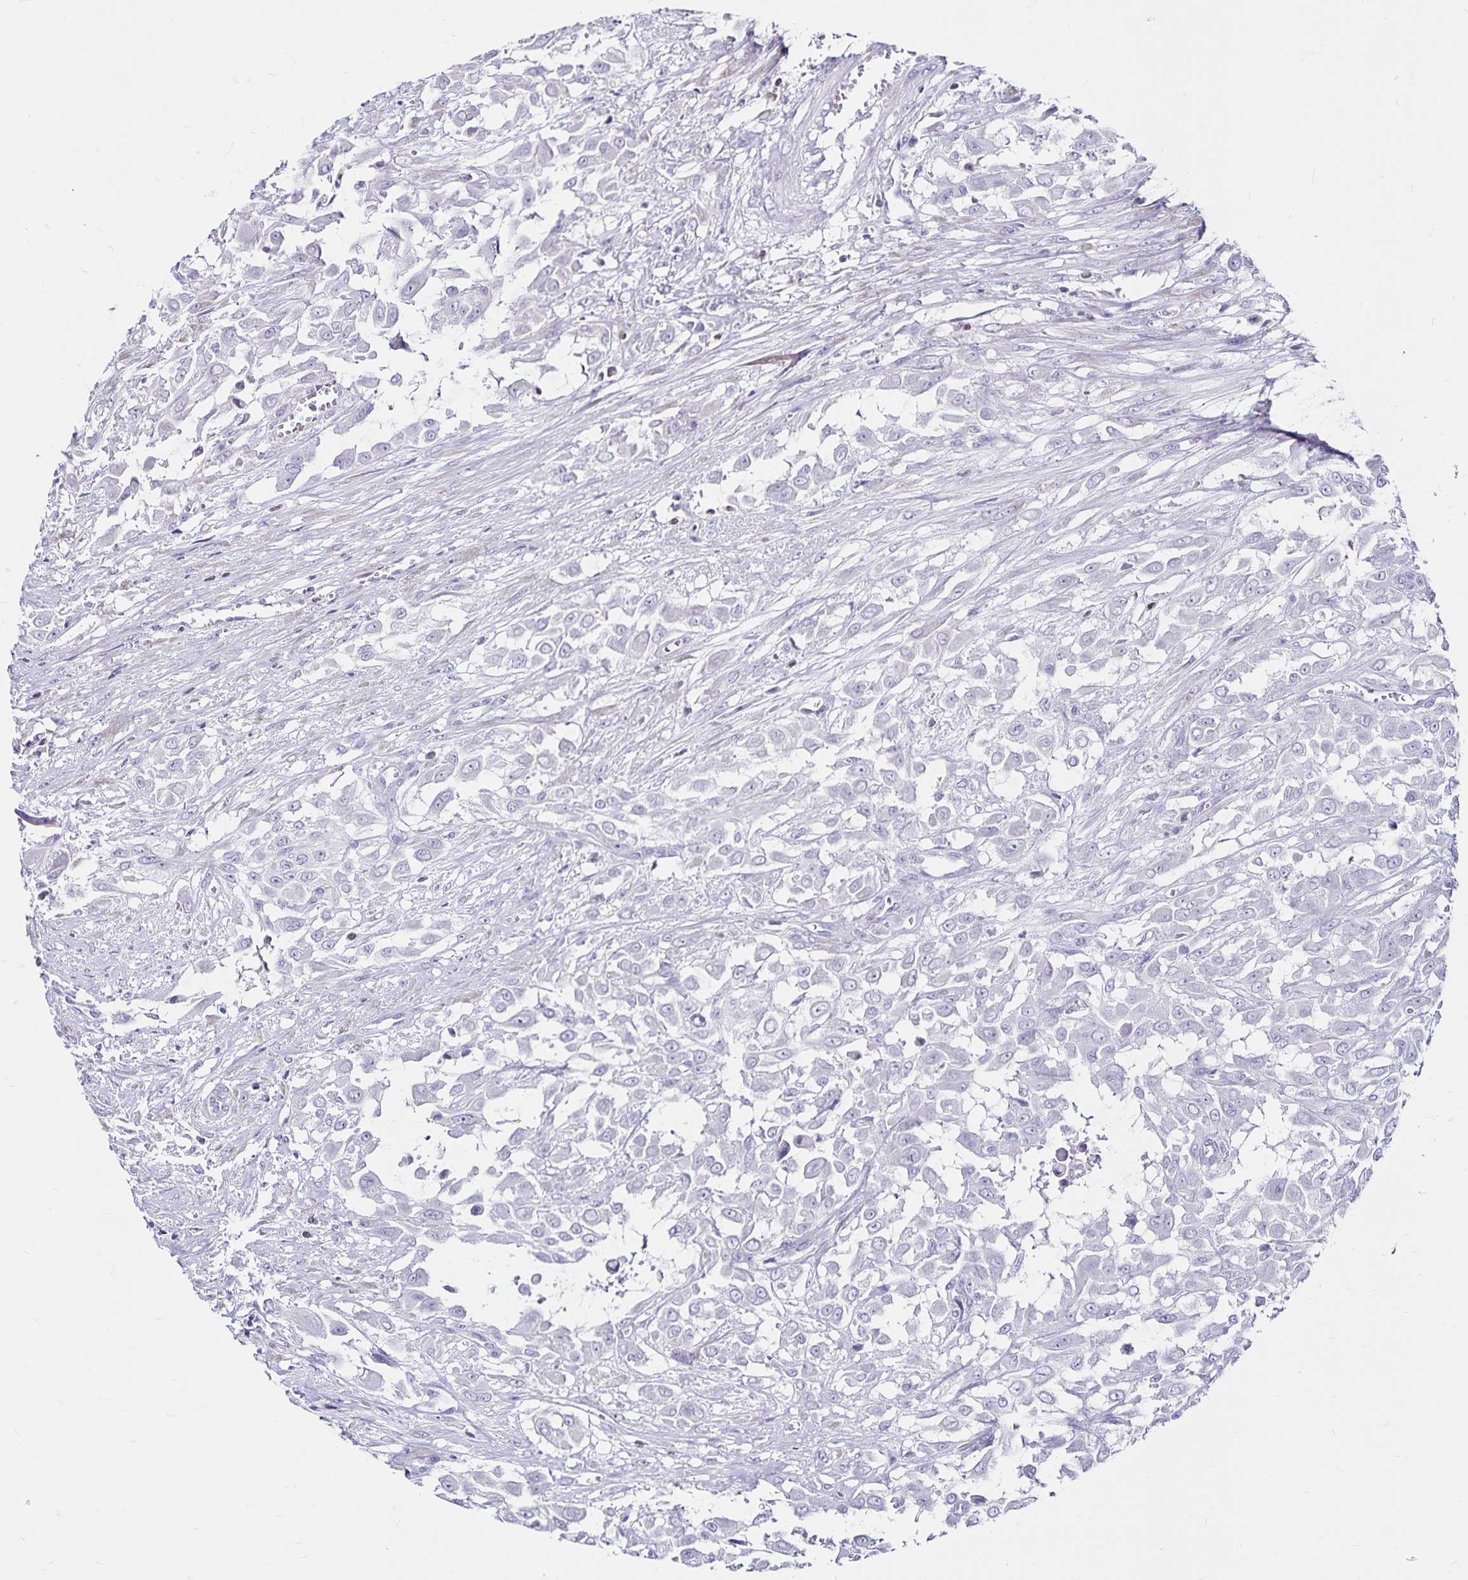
{"staining": {"intensity": "negative", "quantity": "none", "location": "none"}, "tissue": "urothelial cancer", "cell_type": "Tumor cells", "image_type": "cancer", "snomed": [{"axis": "morphology", "description": "Urothelial carcinoma, High grade"}, {"axis": "topography", "description": "Urinary bladder"}], "caption": "Tumor cells are negative for brown protein staining in high-grade urothelial carcinoma.", "gene": "IKZF1", "patient": {"sex": "male", "age": 57}}